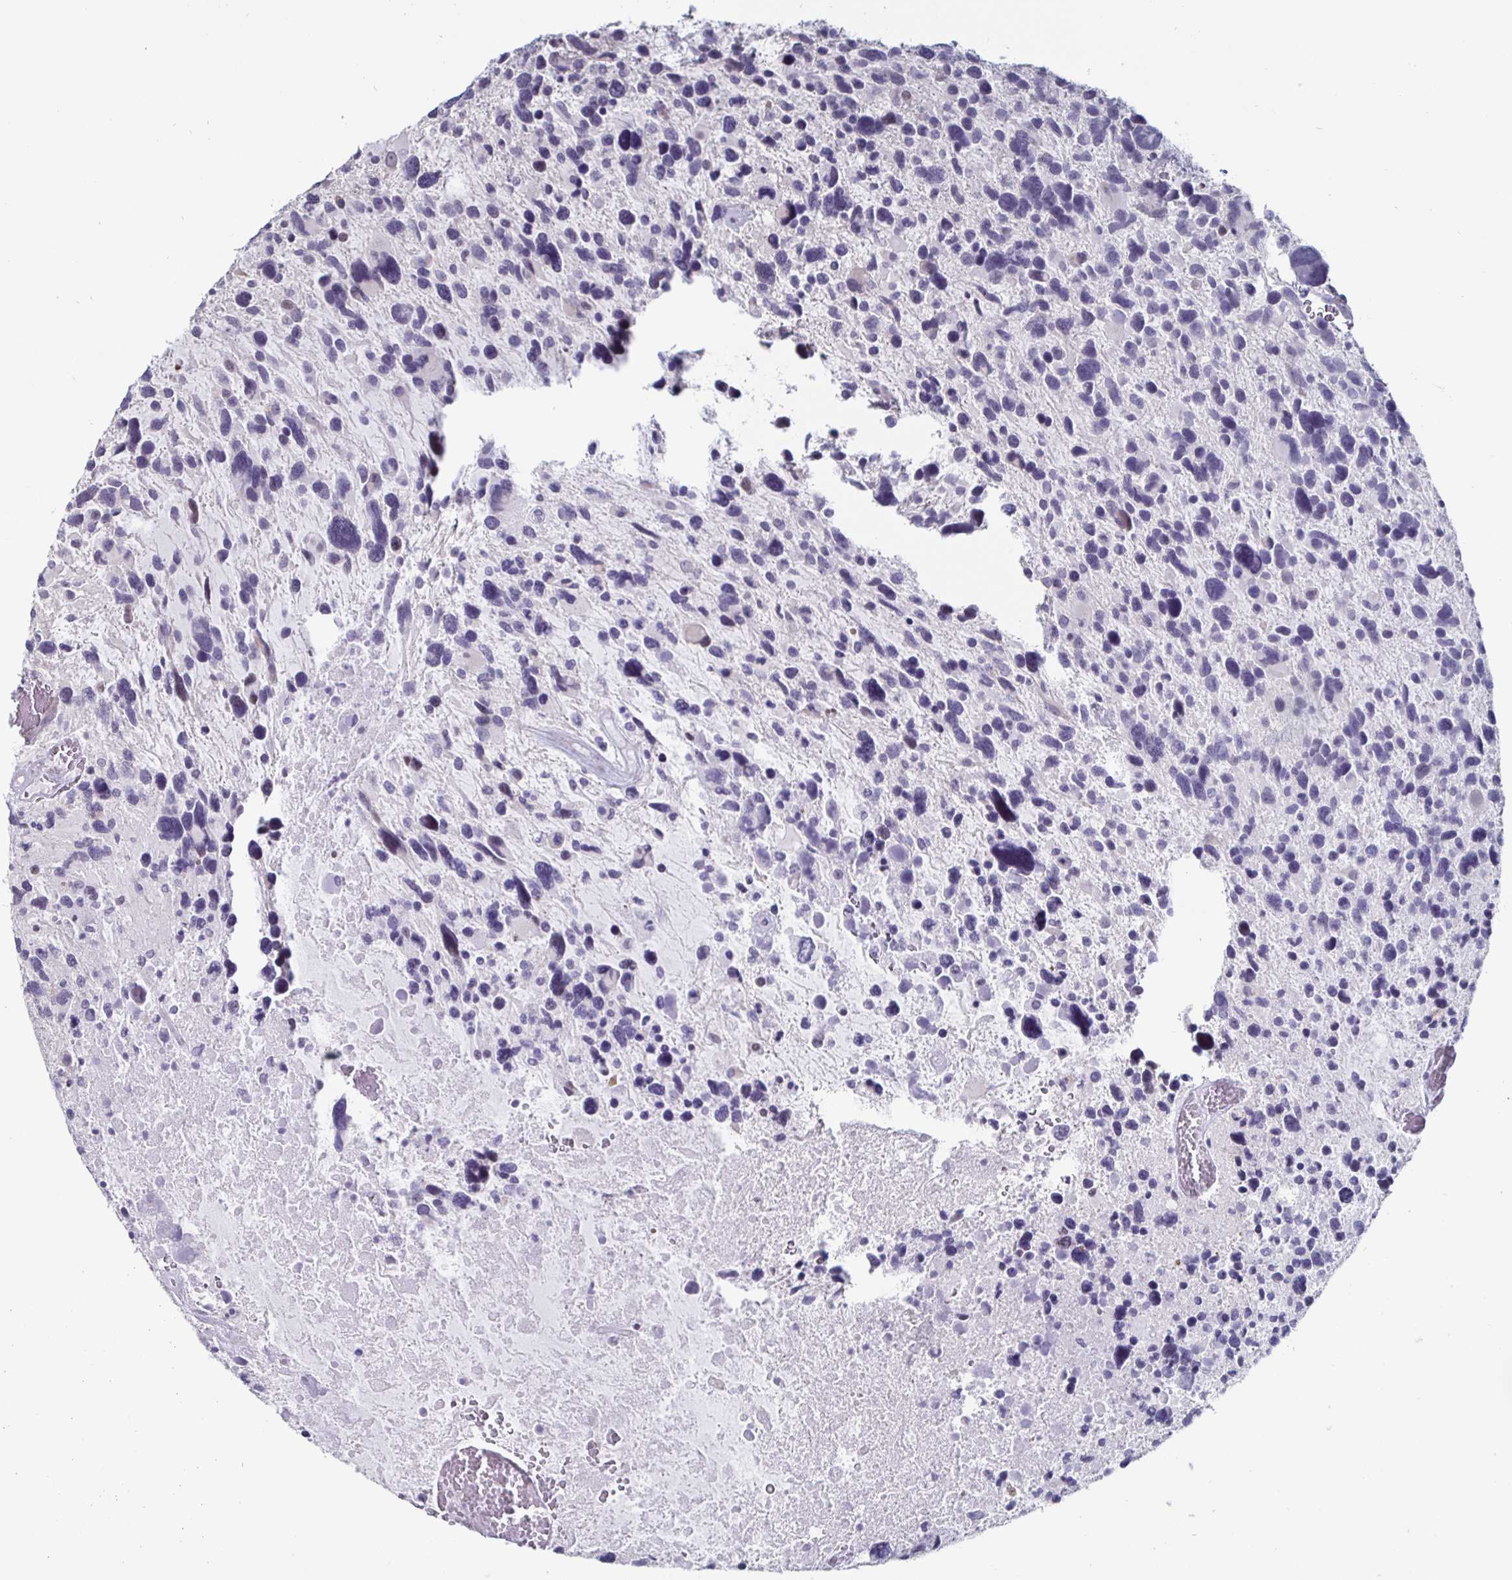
{"staining": {"intensity": "negative", "quantity": "none", "location": "none"}, "tissue": "glioma", "cell_type": "Tumor cells", "image_type": "cancer", "snomed": [{"axis": "morphology", "description": "Glioma, malignant, High grade"}, {"axis": "topography", "description": "Brain"}], "caption": "A high-resolution micrograph shows IHC staining of glioma, which reveals no significant positivity in tumor cells.", "gene": "OOSP2", "patient": {"sex": "male", "age": 49}}